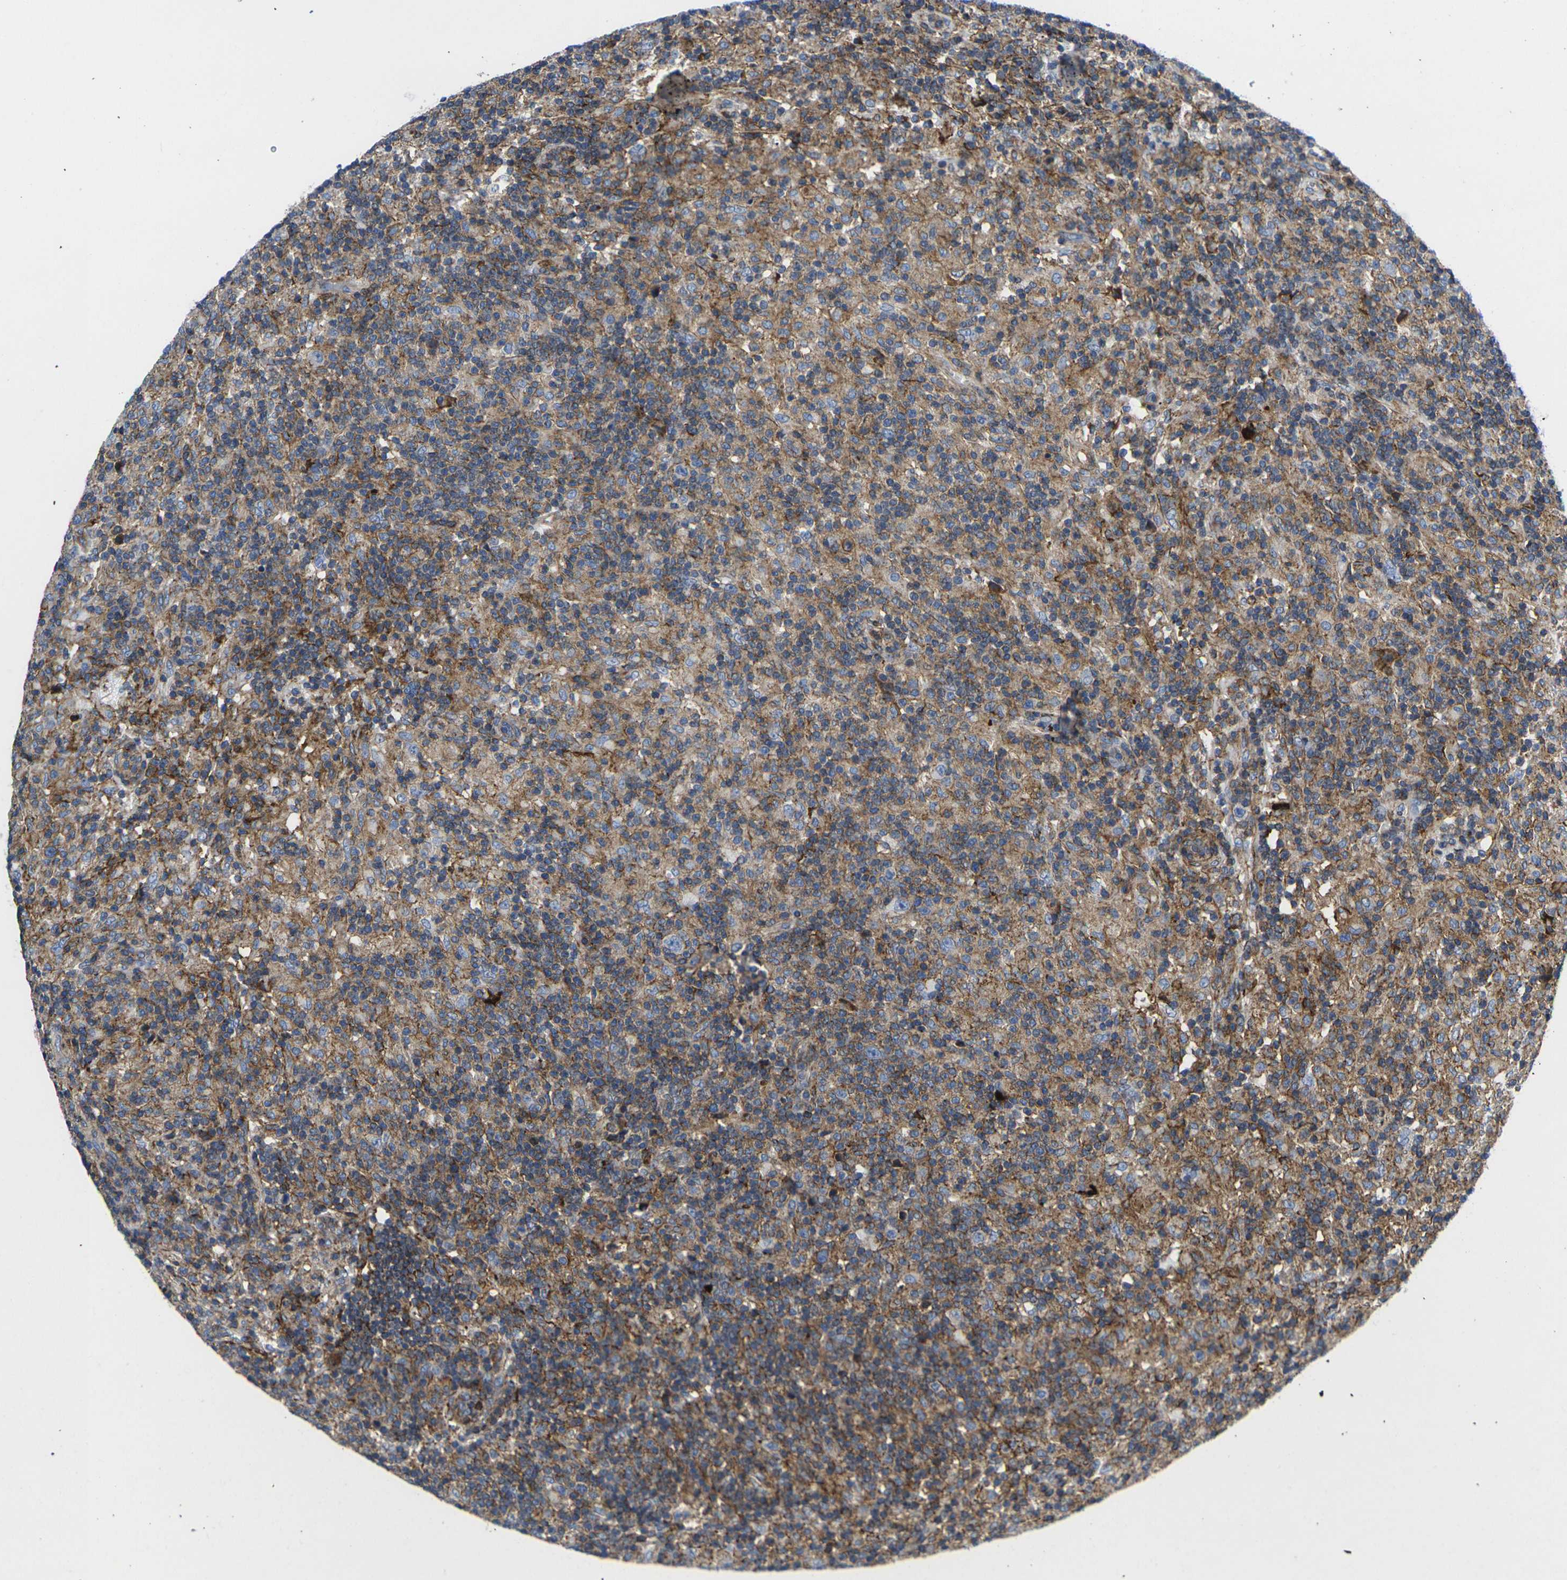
{"staining": {"intensity": "negative", "quantity": "none", "location": "none"}, "tissue": "lymphoma", "cell_type": "Tumor cells", "image_type": "cancer", "snomed": [{"axis": "morphology", "description": "Hodgkin's disease, NOS"}, {"axis": "topography", "description": "Lymph node"}], "caption": "Immunohistochemistry (IHC) photomicrograph of neoplastic tissue: lymphoma stained with DAB demonstrates no significant protein staining in tumor cells.", "gene": "GPR4", "patient": {"sex": "male", "age": 70}}